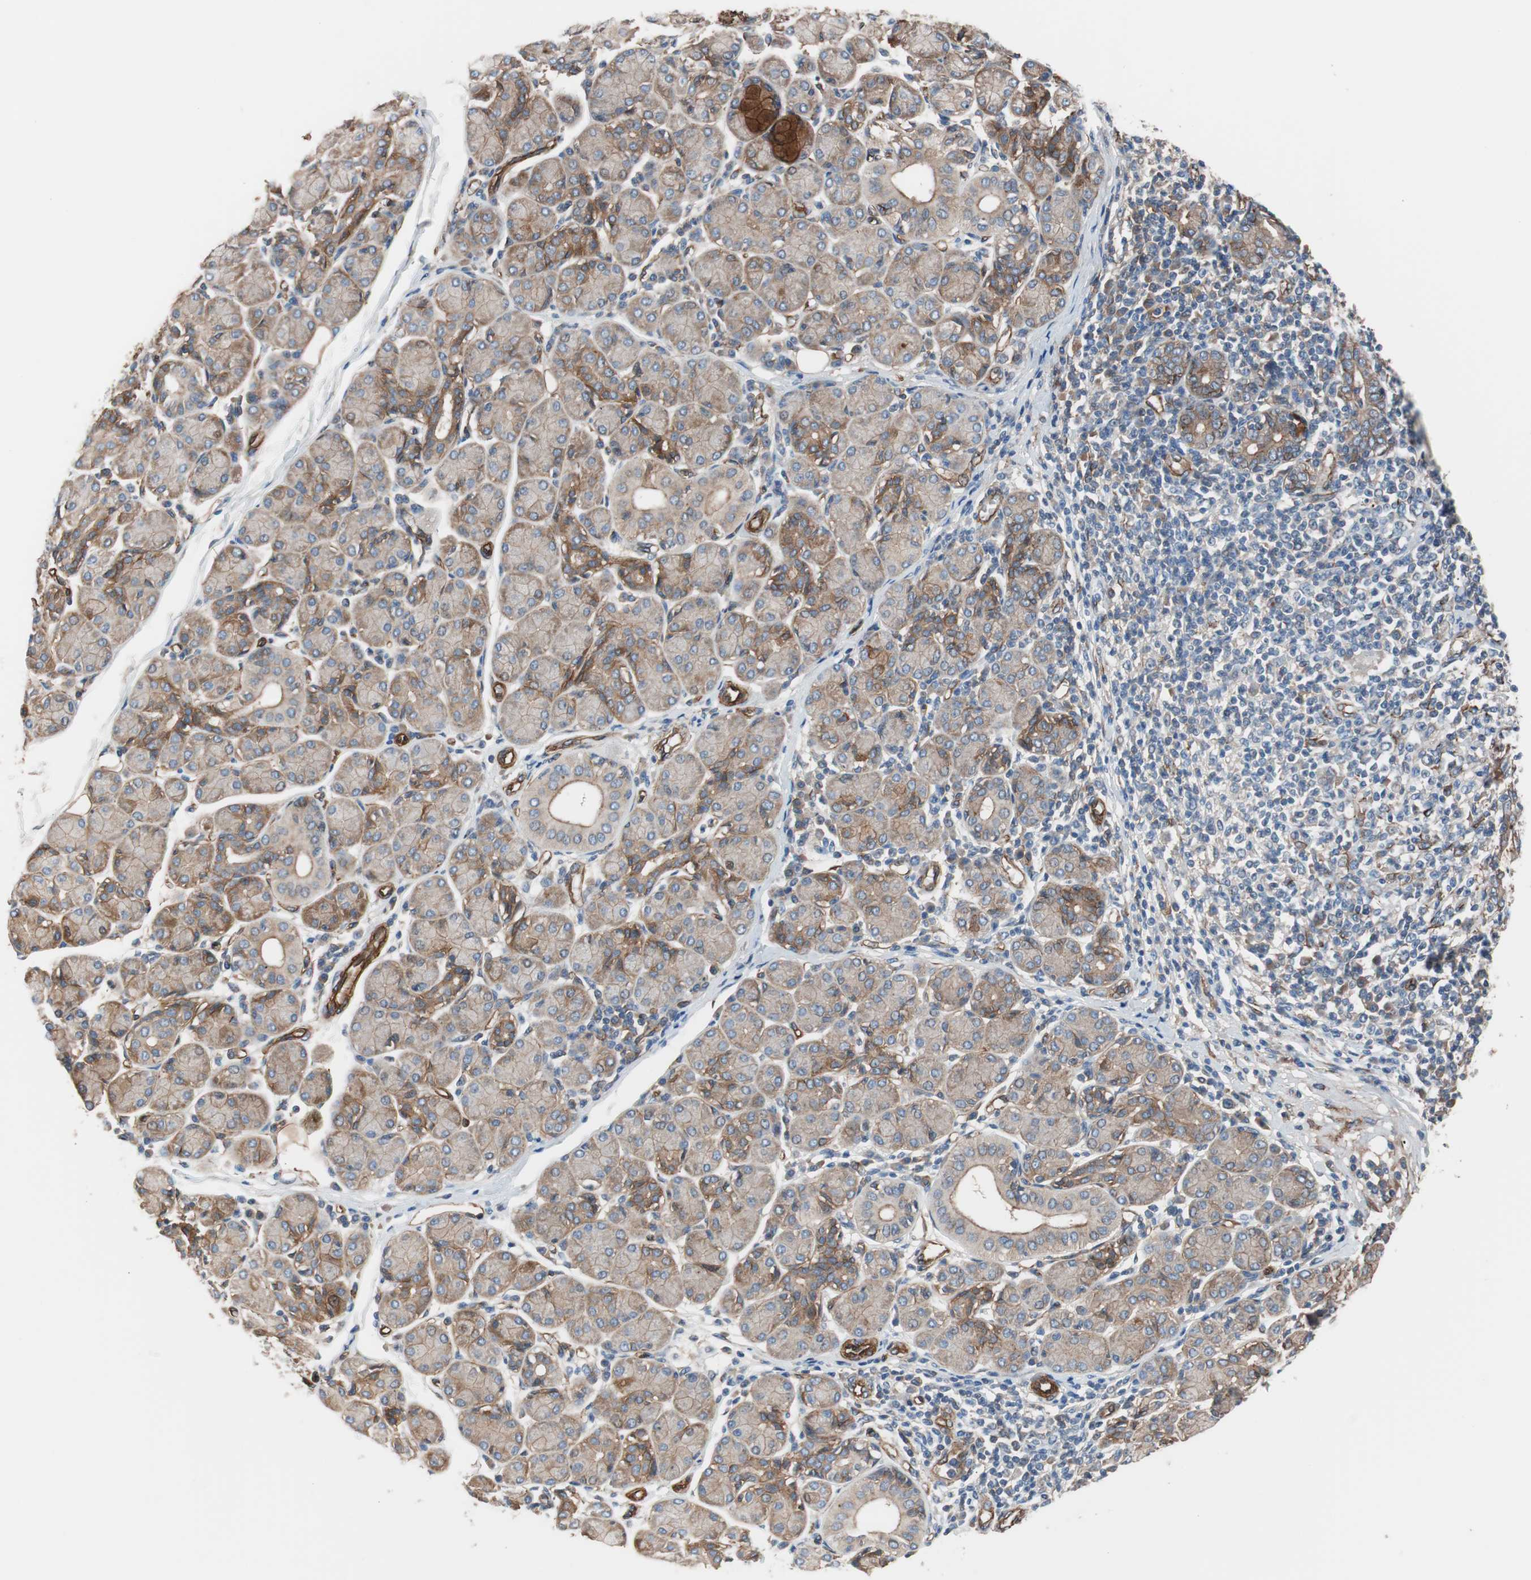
{"staining": {"intensity": "moderate", "quantity": "<25%", "location": "cytoplasmic/membranous"}, "tissue": "salivary gland", "cell_type": "Glandular cells", "image_type": "normal", "snomed": [{"axis": "morphology", "description": "Normal tissue, NOS"}, {"axis": "morphology", "description": "Inflammation, NOS"}, {"axis": "topography", "description": "Lymph node"}, {"axis": "topography", "description": "Salivary gland"}], "caption": "Normal salivary gland exhibits moderate cytoplasmic/membranous positivity in about <25% of glandular cells, visualized by immunohistochemistry.", "gene": "SPINT1", "patient": {"sex": "male", "age": 3}}